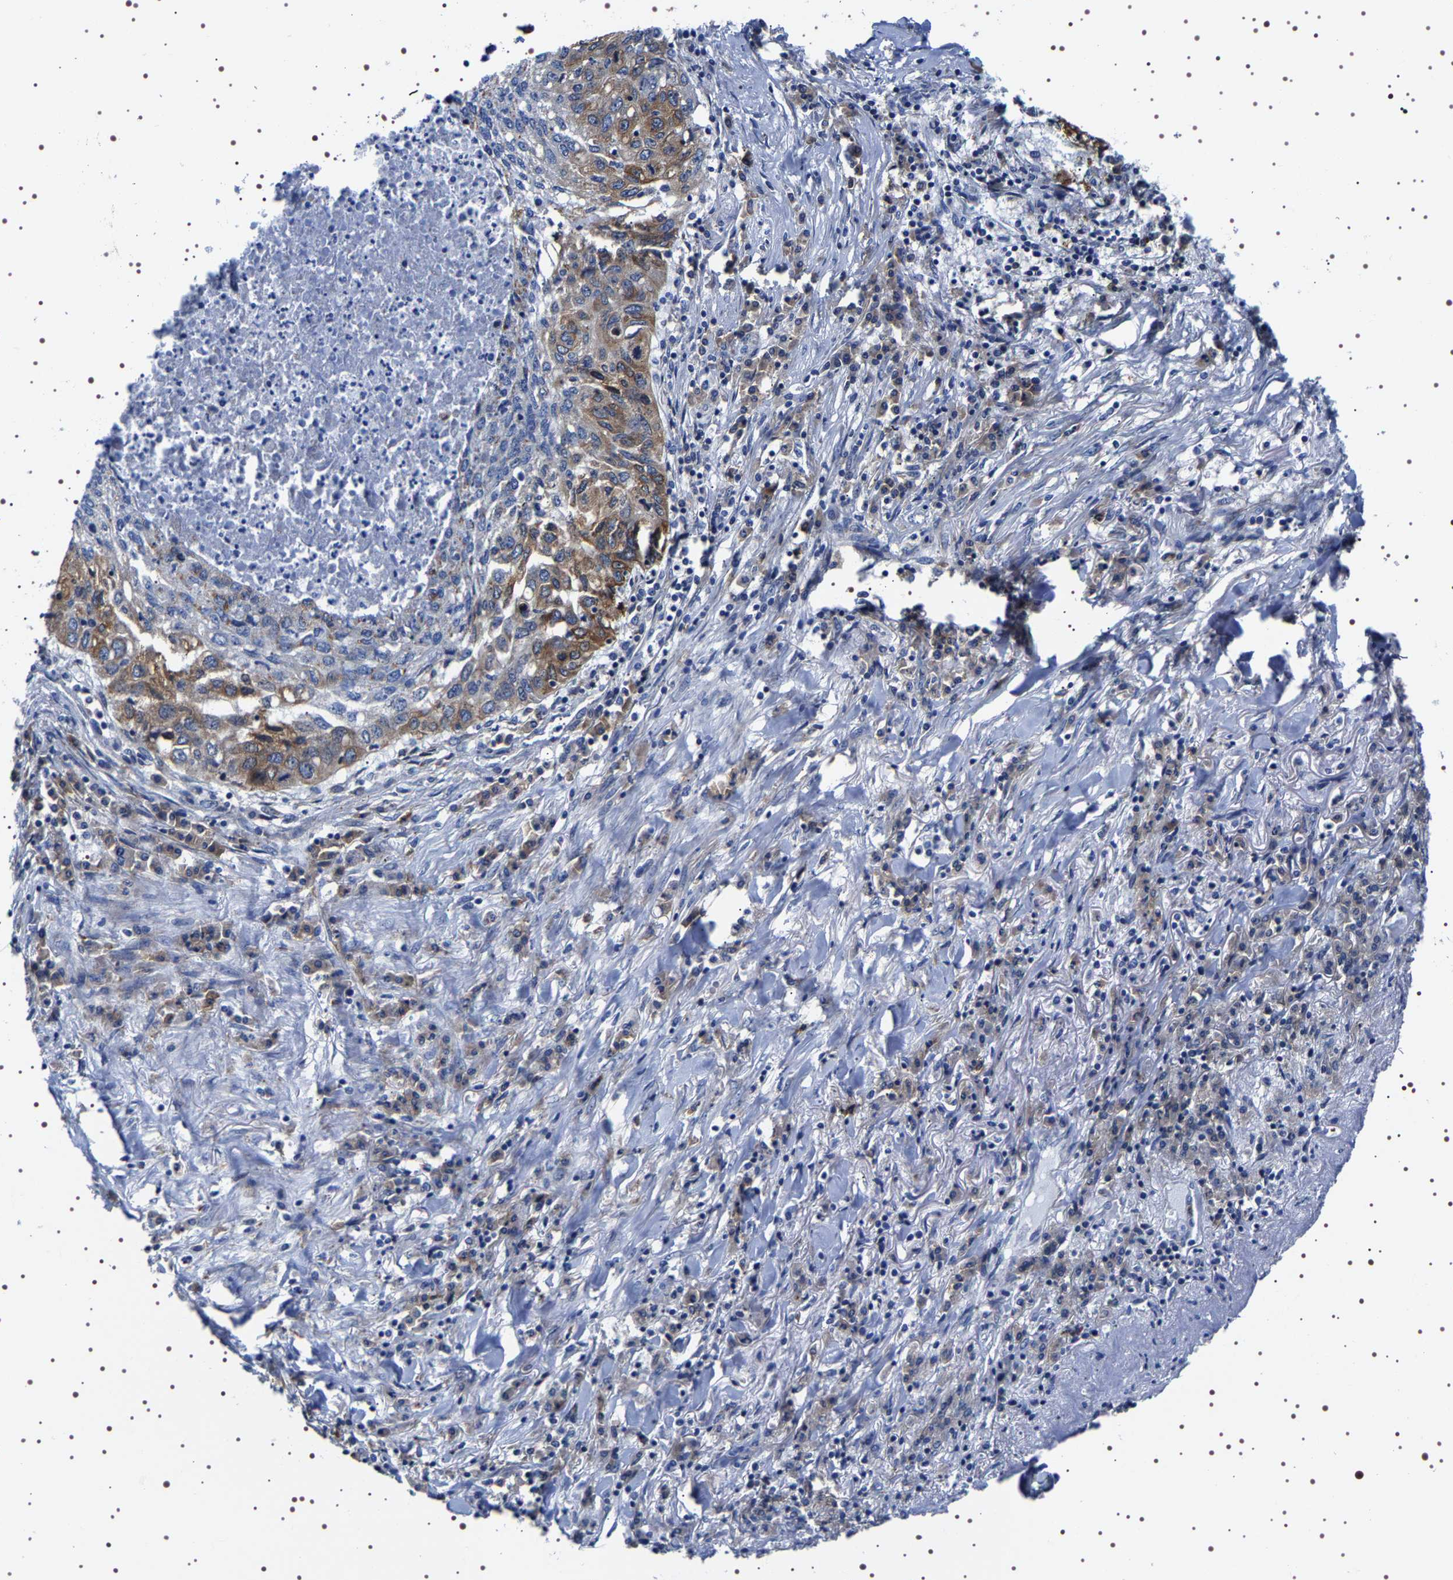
{"staining": {"intensity": "moderate", "quantity": "25%-75%", "location": "cytoplasmic/membranous"}, "tissue": "lung cancer", "cell_type": "Tumor cells", "image_type": "cancer", "snomed": [{"axis": "morphology", "description": "Squamous cell carcinoma, NOS"}, {"axis": "topography", "description": "Lung"}], "caption": "IHC (DAB (3,3'-diaminobenzidine)) staining of human squamous cell carcinoma (lung) demonstrates moderate cytoplasmic/membranous protein positivity in about 25%-75% of tumor cells.", "gene": "SQLE", "patient": {"sex": "female", "age": 63}}